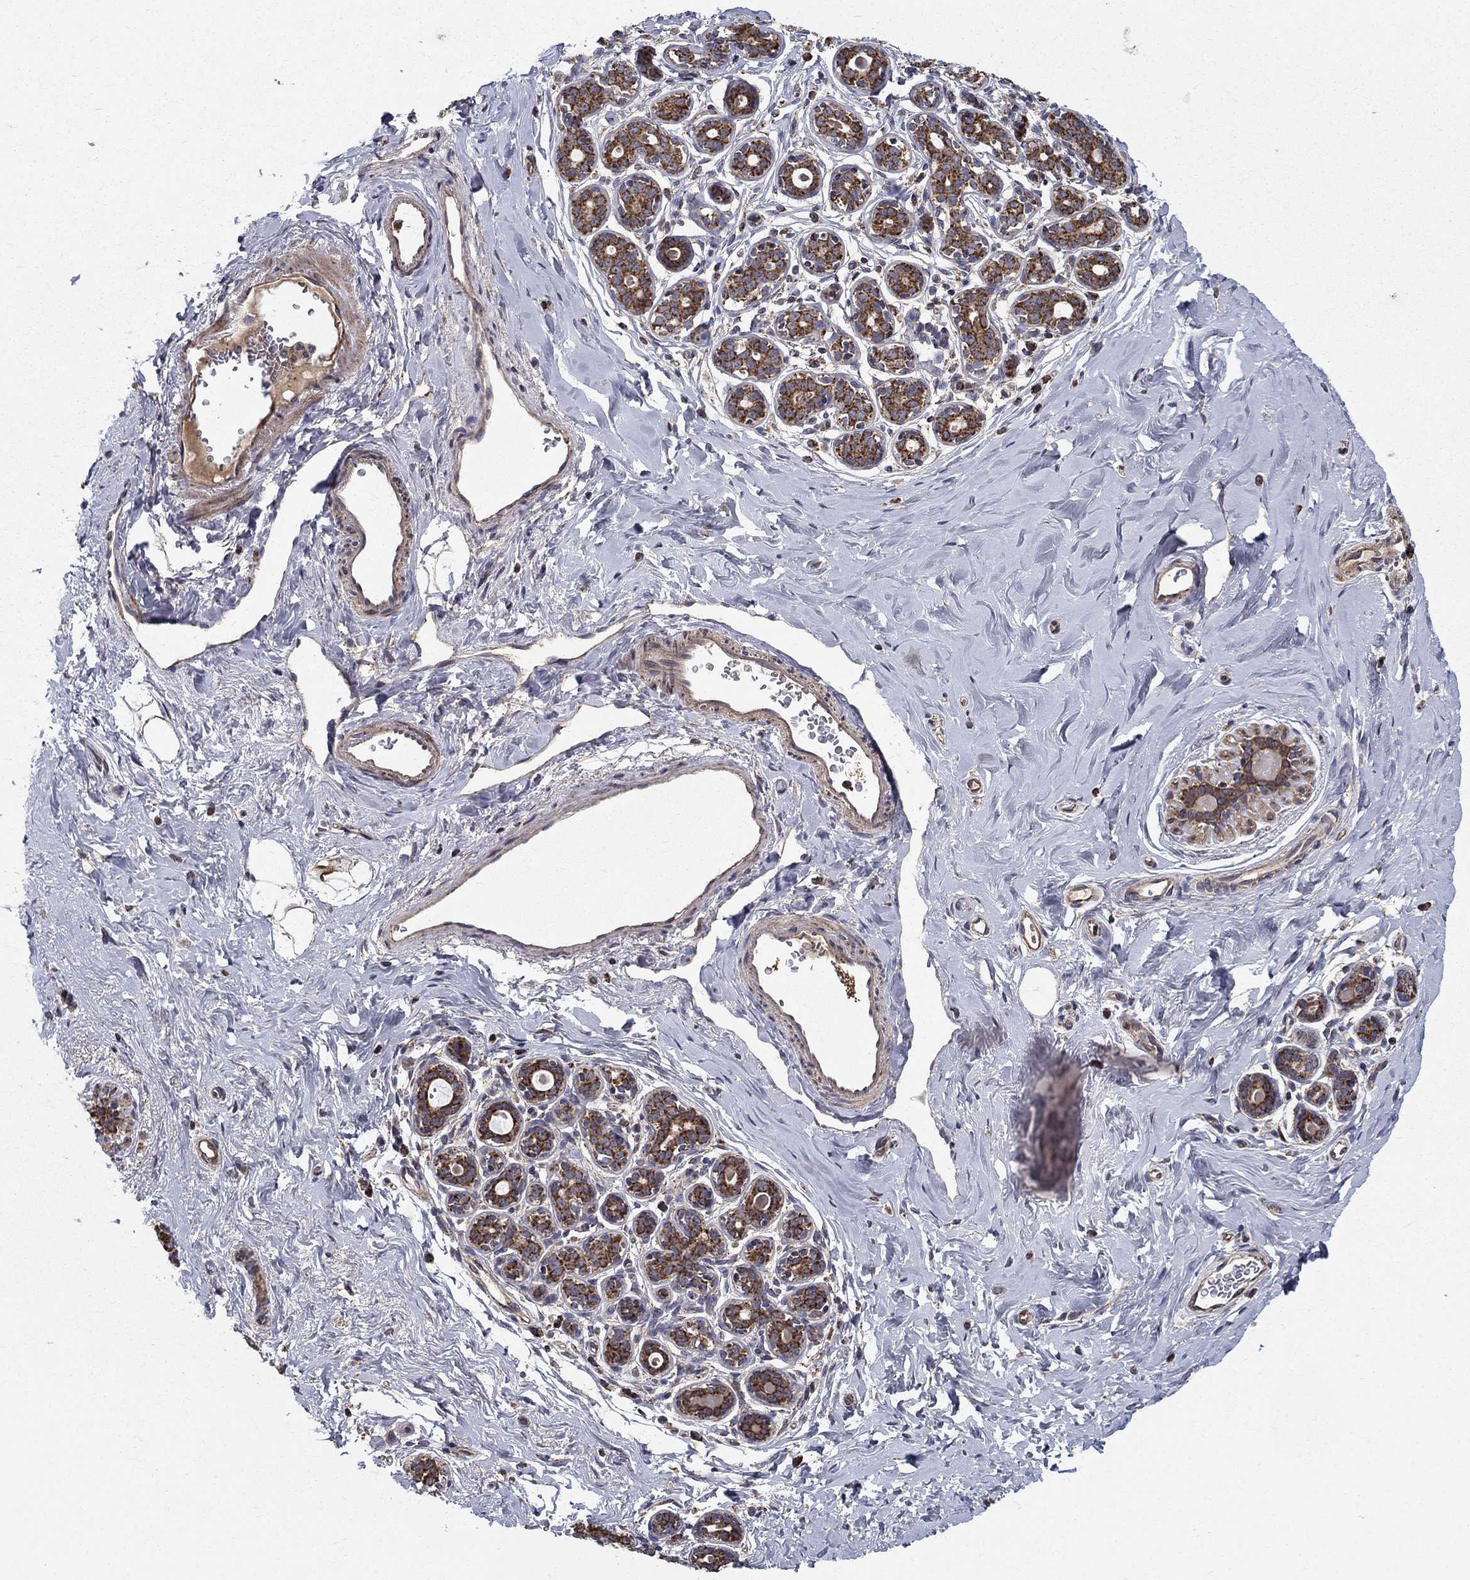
{"staining": {"intensity": "negative", "quantity": "none", "location": "none"}, "tissue": "breast", "cell_type": "Adipocytes", "image_type": "normal", "snomed": [{"axis": "morphology", "description": "Normal tissue, NOS"}, {"axis": "topography", "description": "Skin"}, {"axis": "topography", "description": "Breast"}], "caption": "Adipocytes show no significant expression in unremarkable breast. Nuclei are stained in blue.", "gene": "NDUFS8", "patient": {"sex": "female", "age": 43}}